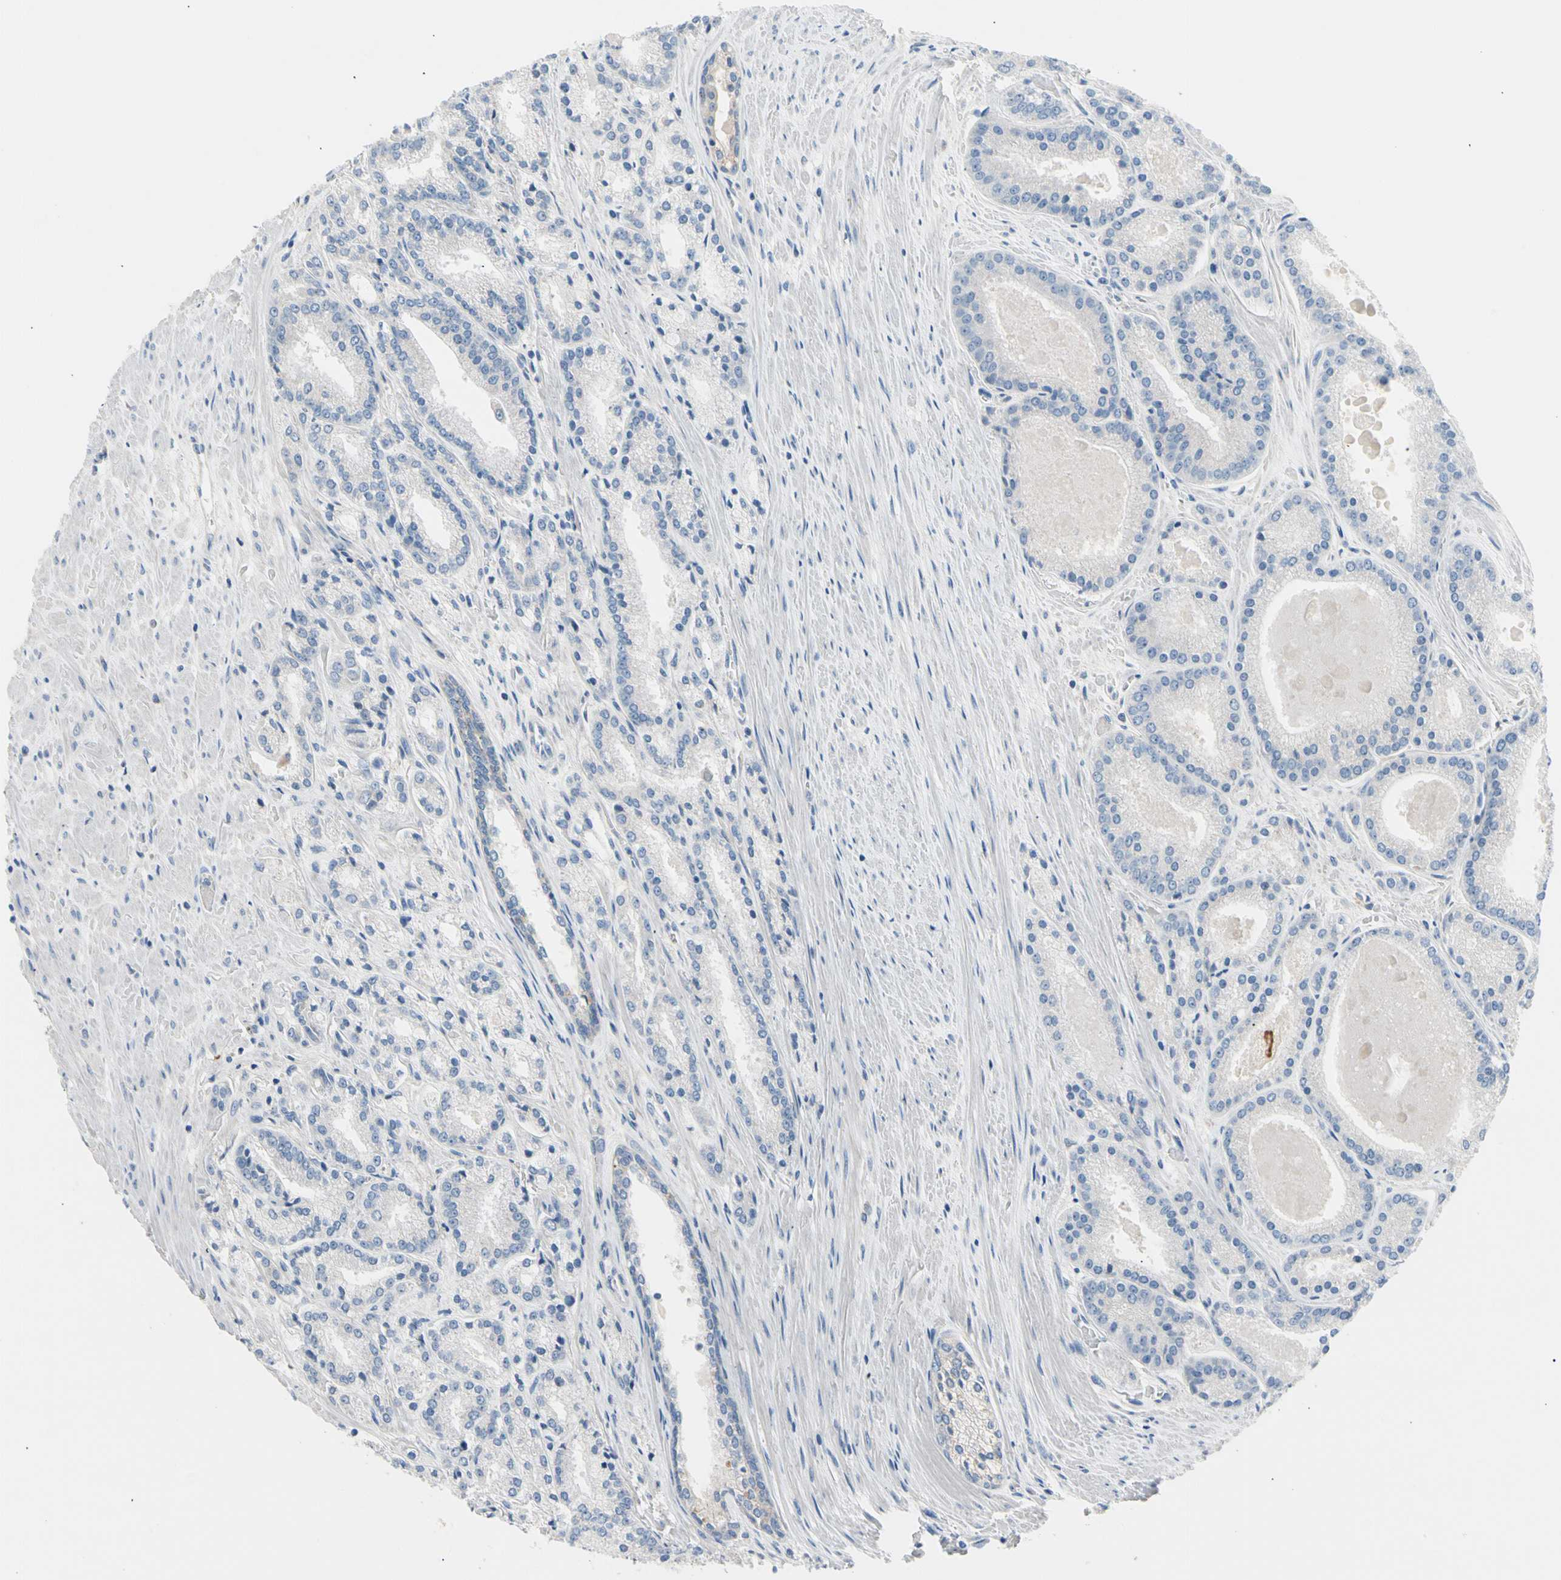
{"staining": {"intensity": "negative", "quantity": "none", "location": "none"}, "tissue": "prostate cancer", "cell_type": "Tumor cells", "image_type": "cancer", "snomed": [{"axis": "morphology", "description": "Adenocarcinoma, Low grade"}, {"axis": "topography", "description": "Prostate"}], "caption": "This is an immunohistochemistry micrograph of human adenocarcinoma (low-grade) (prostate). There is no staining in tumor cells.", "gene": "CASQ1", "patient": {"sex": "male", "age": 59}}